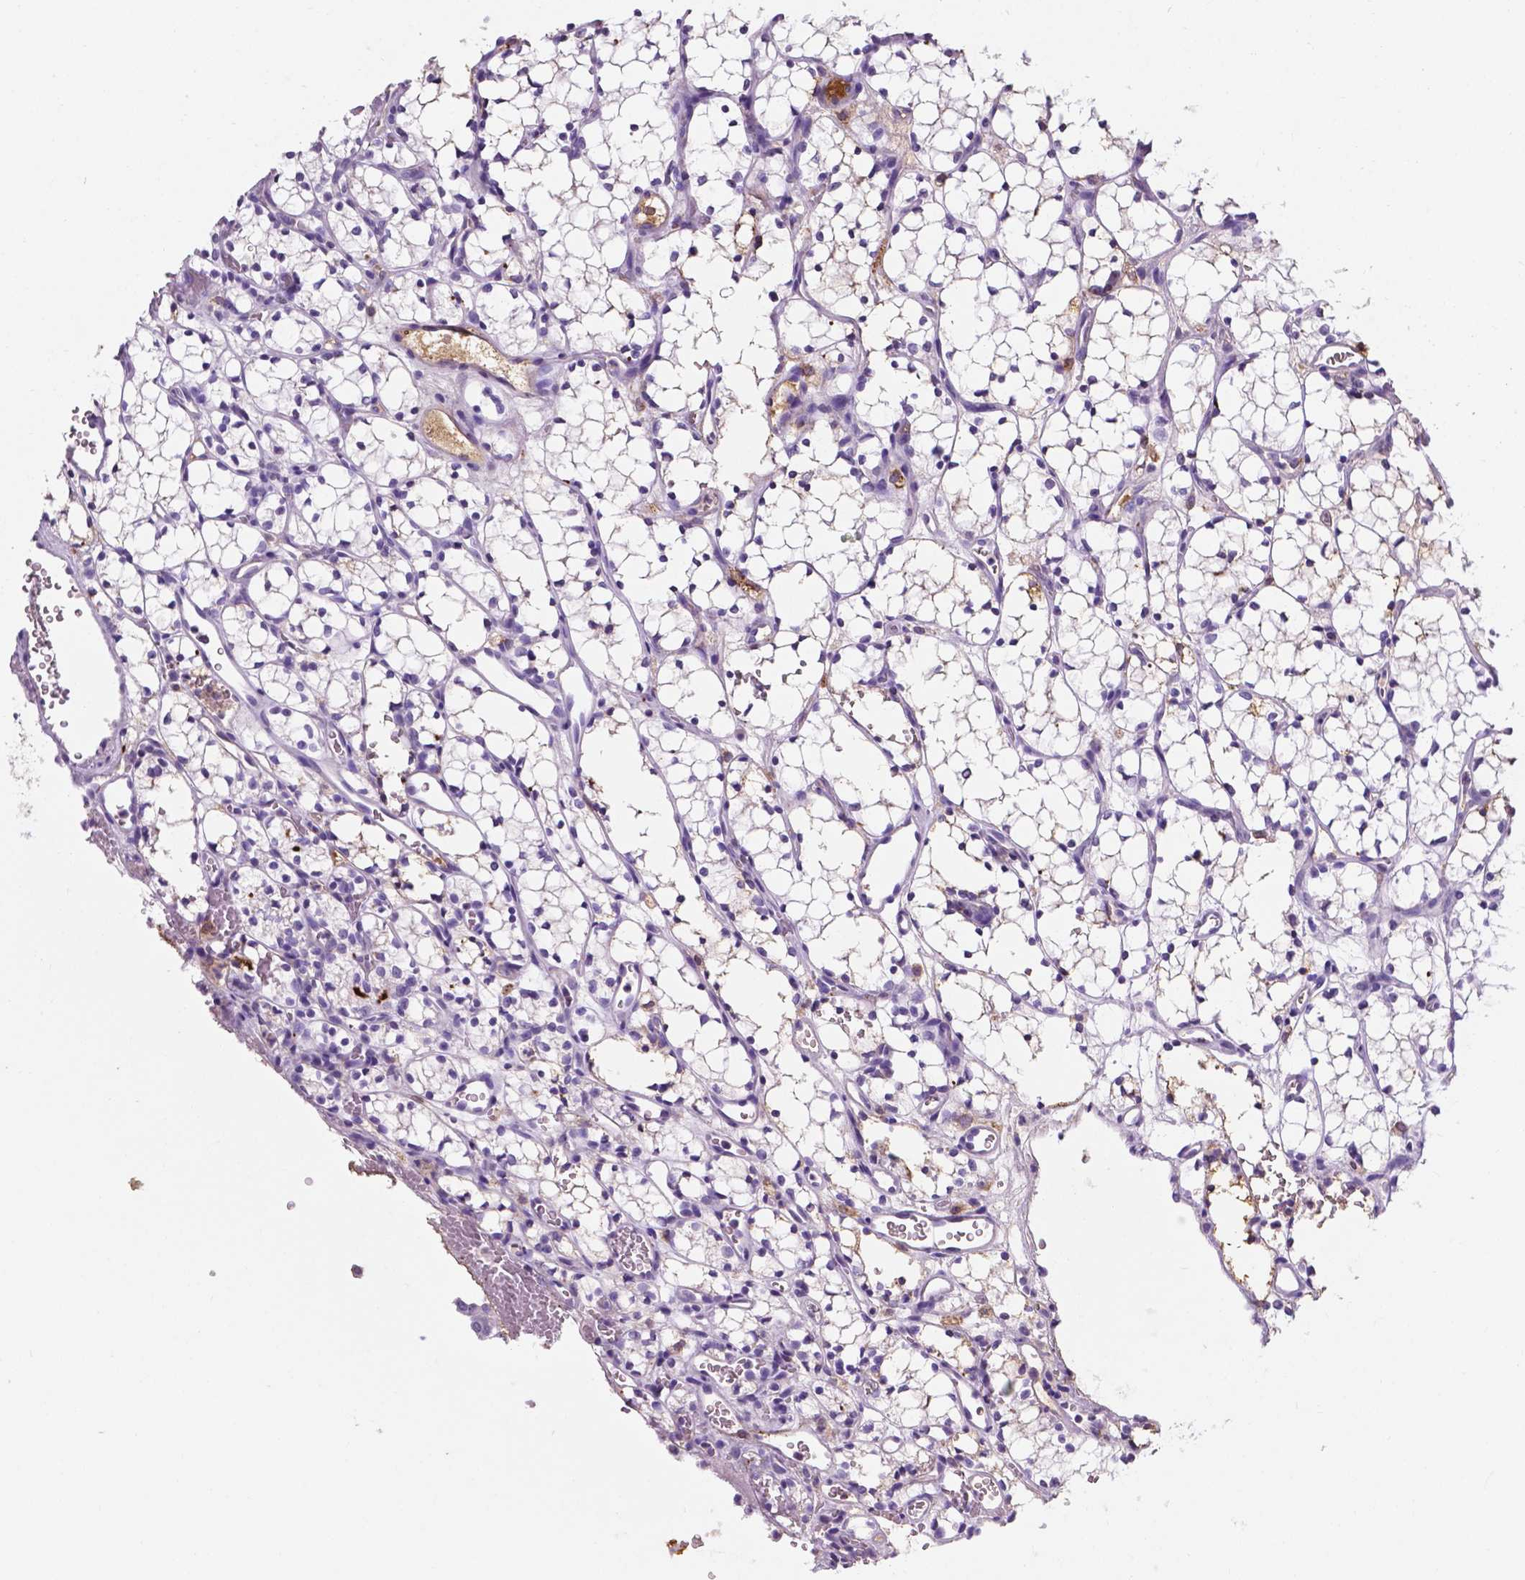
{"staining": {"intensity": "negative", "quantity": "none", "location": "none"}, "tissue": "renal cancer", "cell_type": "Tumor cells", "image_type": "cancer", "snomed": [{"axis": "morphology", "description": "Adenocarcinoma, NOS"}, {"axis": "topography", "description": "Kidney"}], "caption": "This is a histopathology image of immunohistochemistry staining of renal cancer, which shows no staining in tumor cells.", "gene": "APOE", "patient": {"sex": "female", "age": 69}}